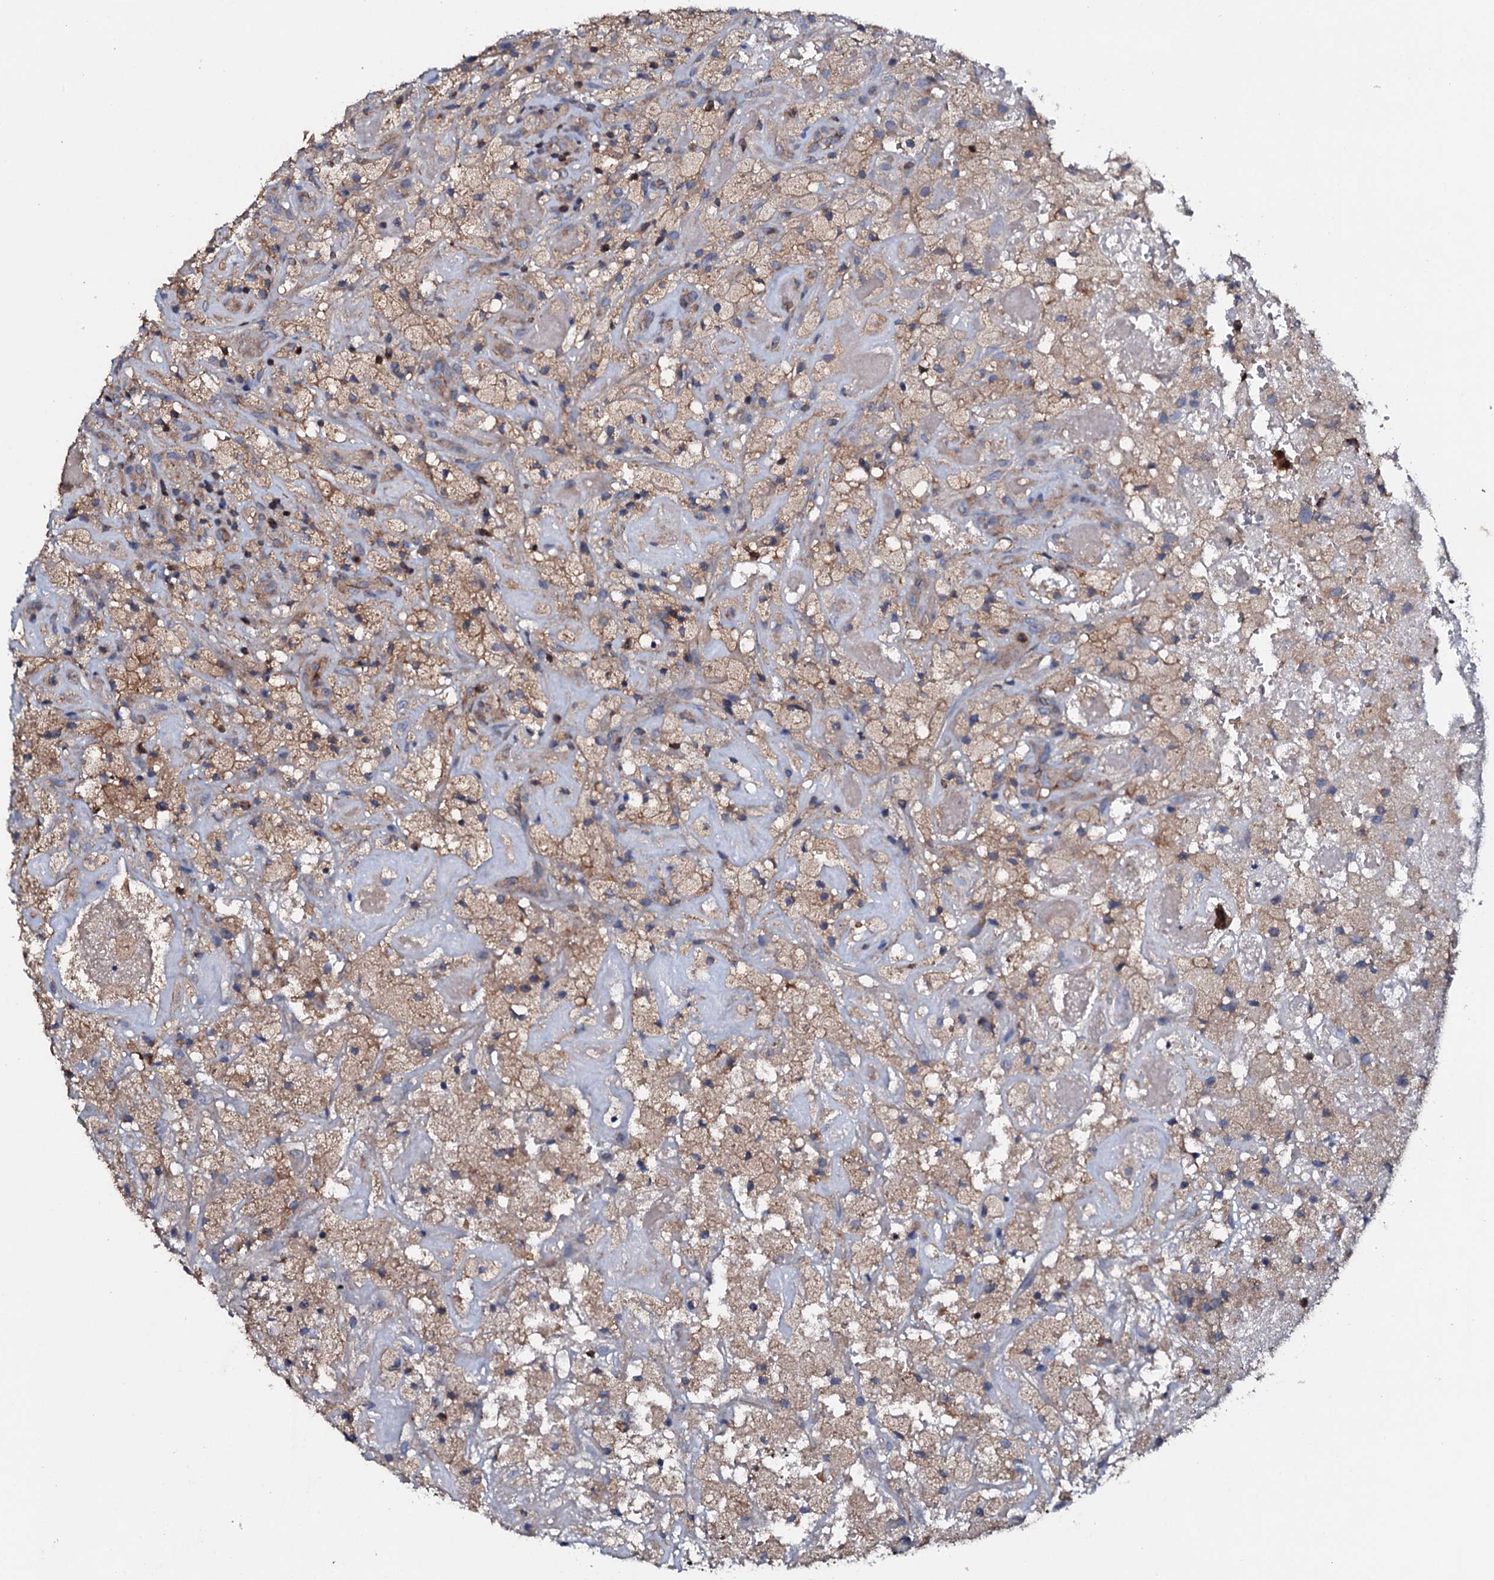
{"staining": {"intensity": "weak", "quantity": "<25%", "location": "cytoplasmic/membranous"}, "tissue": "glioma", "cell_type": "Tumor cells", "image_type": "cancer", "snomed": [{"axis": "morphology", "description": "Glioma, malignant, High grade"}, {"axis": "topography", "description": "Brain"}], "caption": "Immunohistochemical staining of human glioma exhibits no significant staining in tumor cells. (Stains: DAB IHC with hematoxylin counter stain, Microscopy: brightfield microscopy at high magnification).", "gene": "GRK2", "patient": {"sex": "male", "age": 69}}